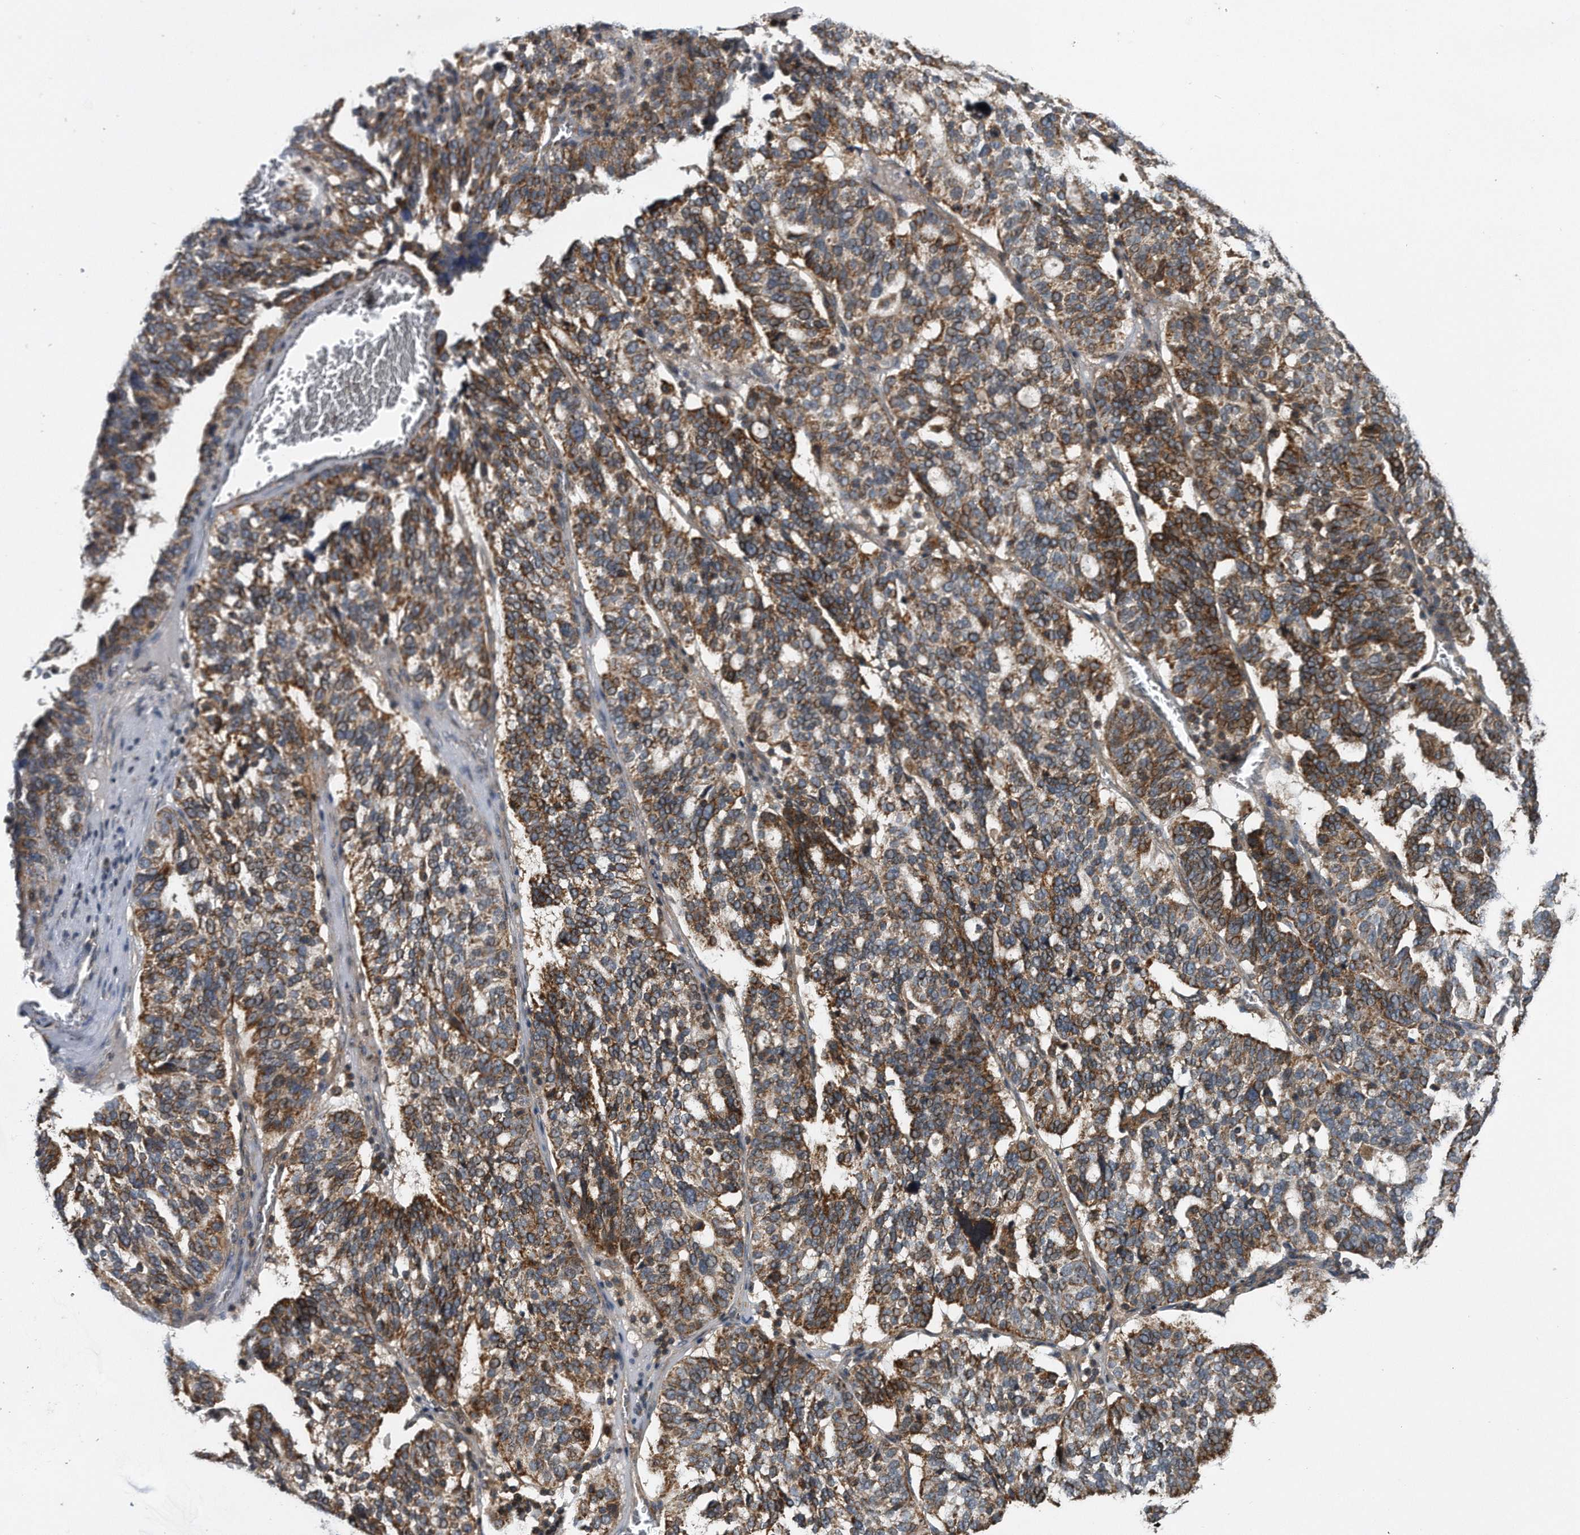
{"staining": {"intensity": "moderate", "quantity": ">75%", "location": "cytoplasmic/membranous"}, "tissue": "ovarian cancer", "cell_type": "Tumor cells", "image_type": "cancer", "snomed": [{"axis": "morphology", "description": "Cystadenocarcinoma, serous, NOS"}, {"axis": "topography", "description": "Ovary"}], "caption": "Ovarian cancer tissue reveals moderate cytoplasmic/membranous staining in about >75% of tumor cells", "gene": "ALPK2", "patient": {"sex": "female", "age": 59}}